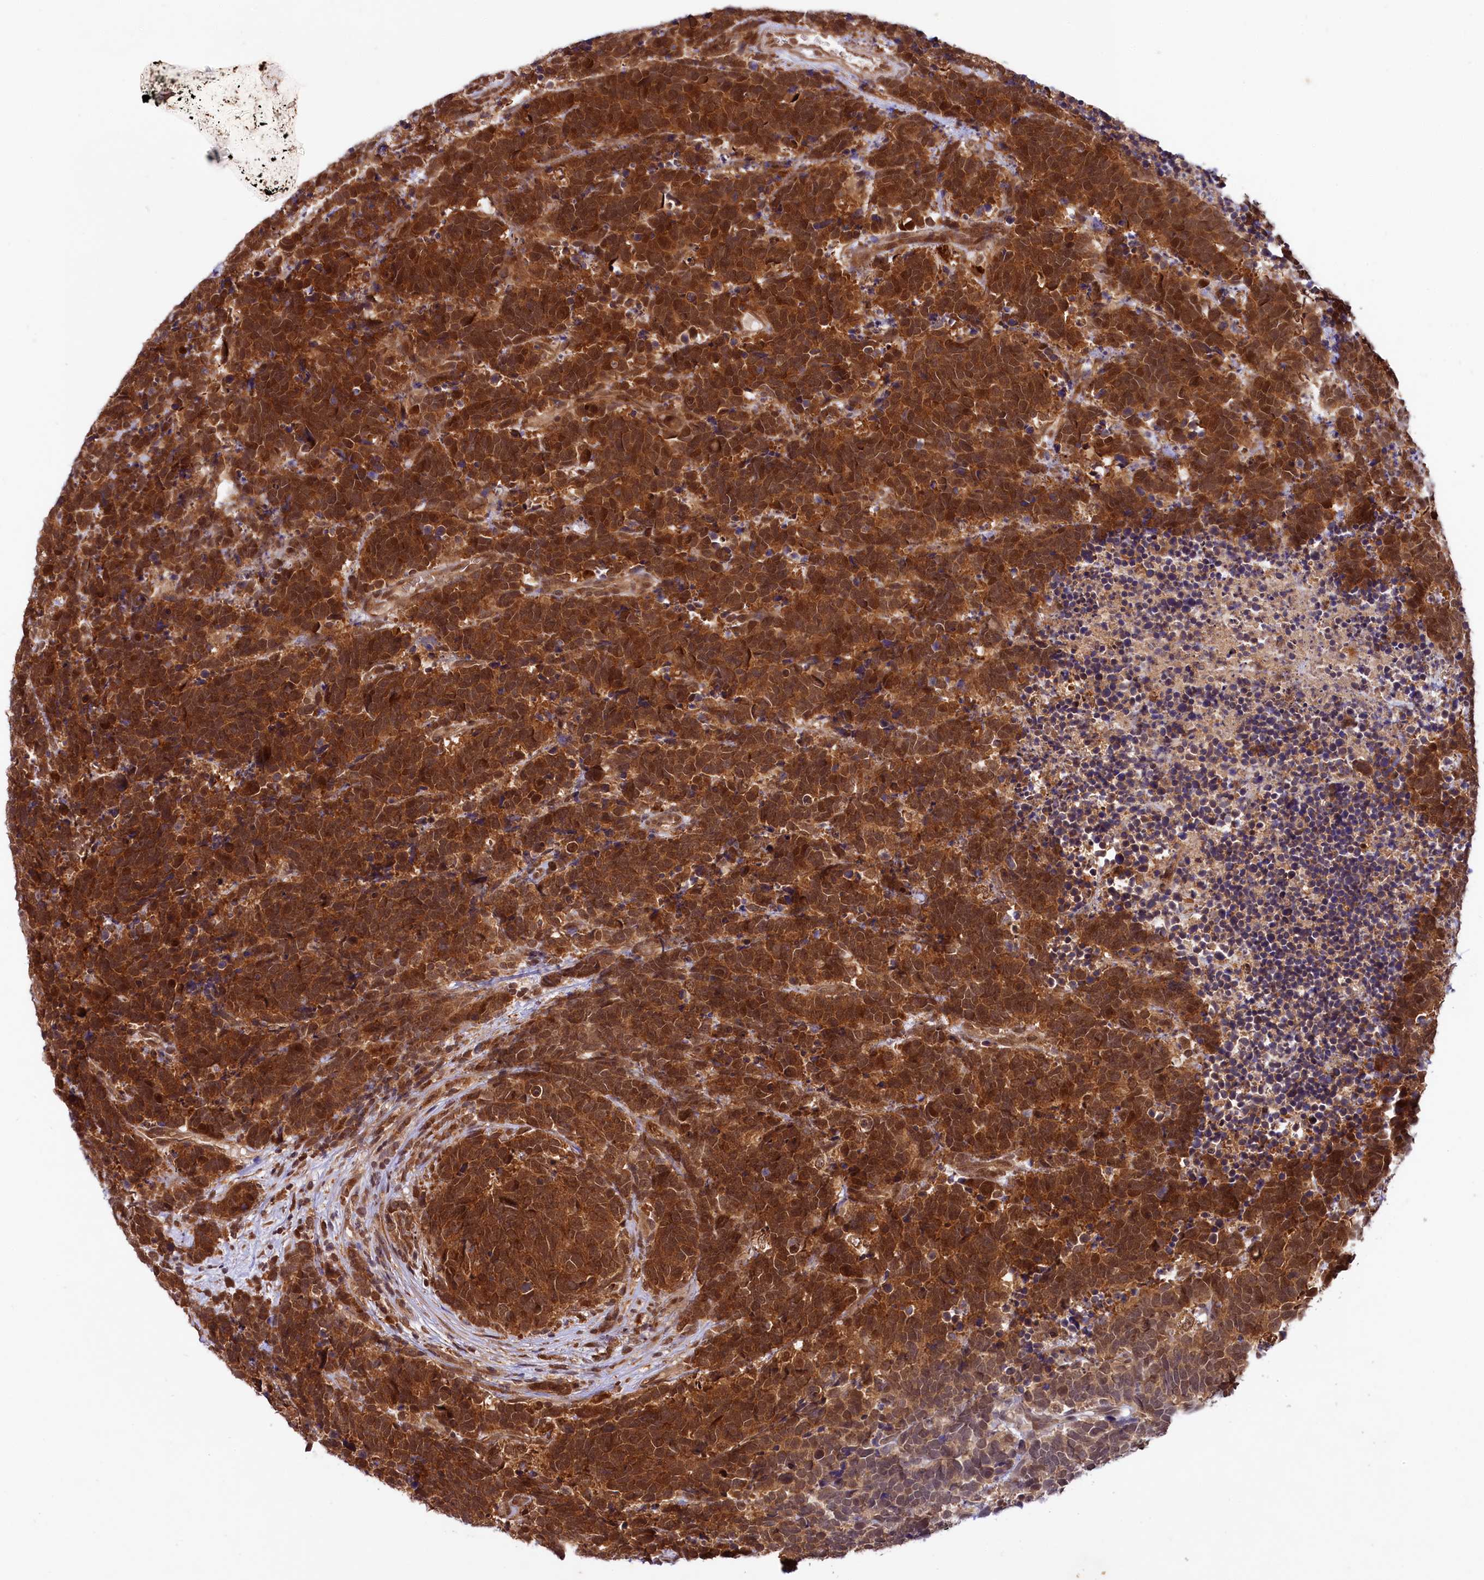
{"staining": {"intensity": "strong", "quantity": ">75%", "location": "cytoplasmic/membranous,nuclear"}, "tissue": "carcinoid", "cell_type": "Tumor cells", "image_type": "cancer", "snomed": [{"axis": "morphology", "description": "Carcinoma, NOS"}, {"axis": "morphology", "description": "Carcinoid, malignant, NOS"}, {"axis": "topography", "description": "Urinary bladder"}], "caption": "Carcinoid tissue shows strong cytoplasmic/membranous and nuclear staining in about >75% of tumor cells (IHC, brightfield microscopy, high magnification).", "gene": "UBE3A", "patient": {"sex": "male", "age": 57}}